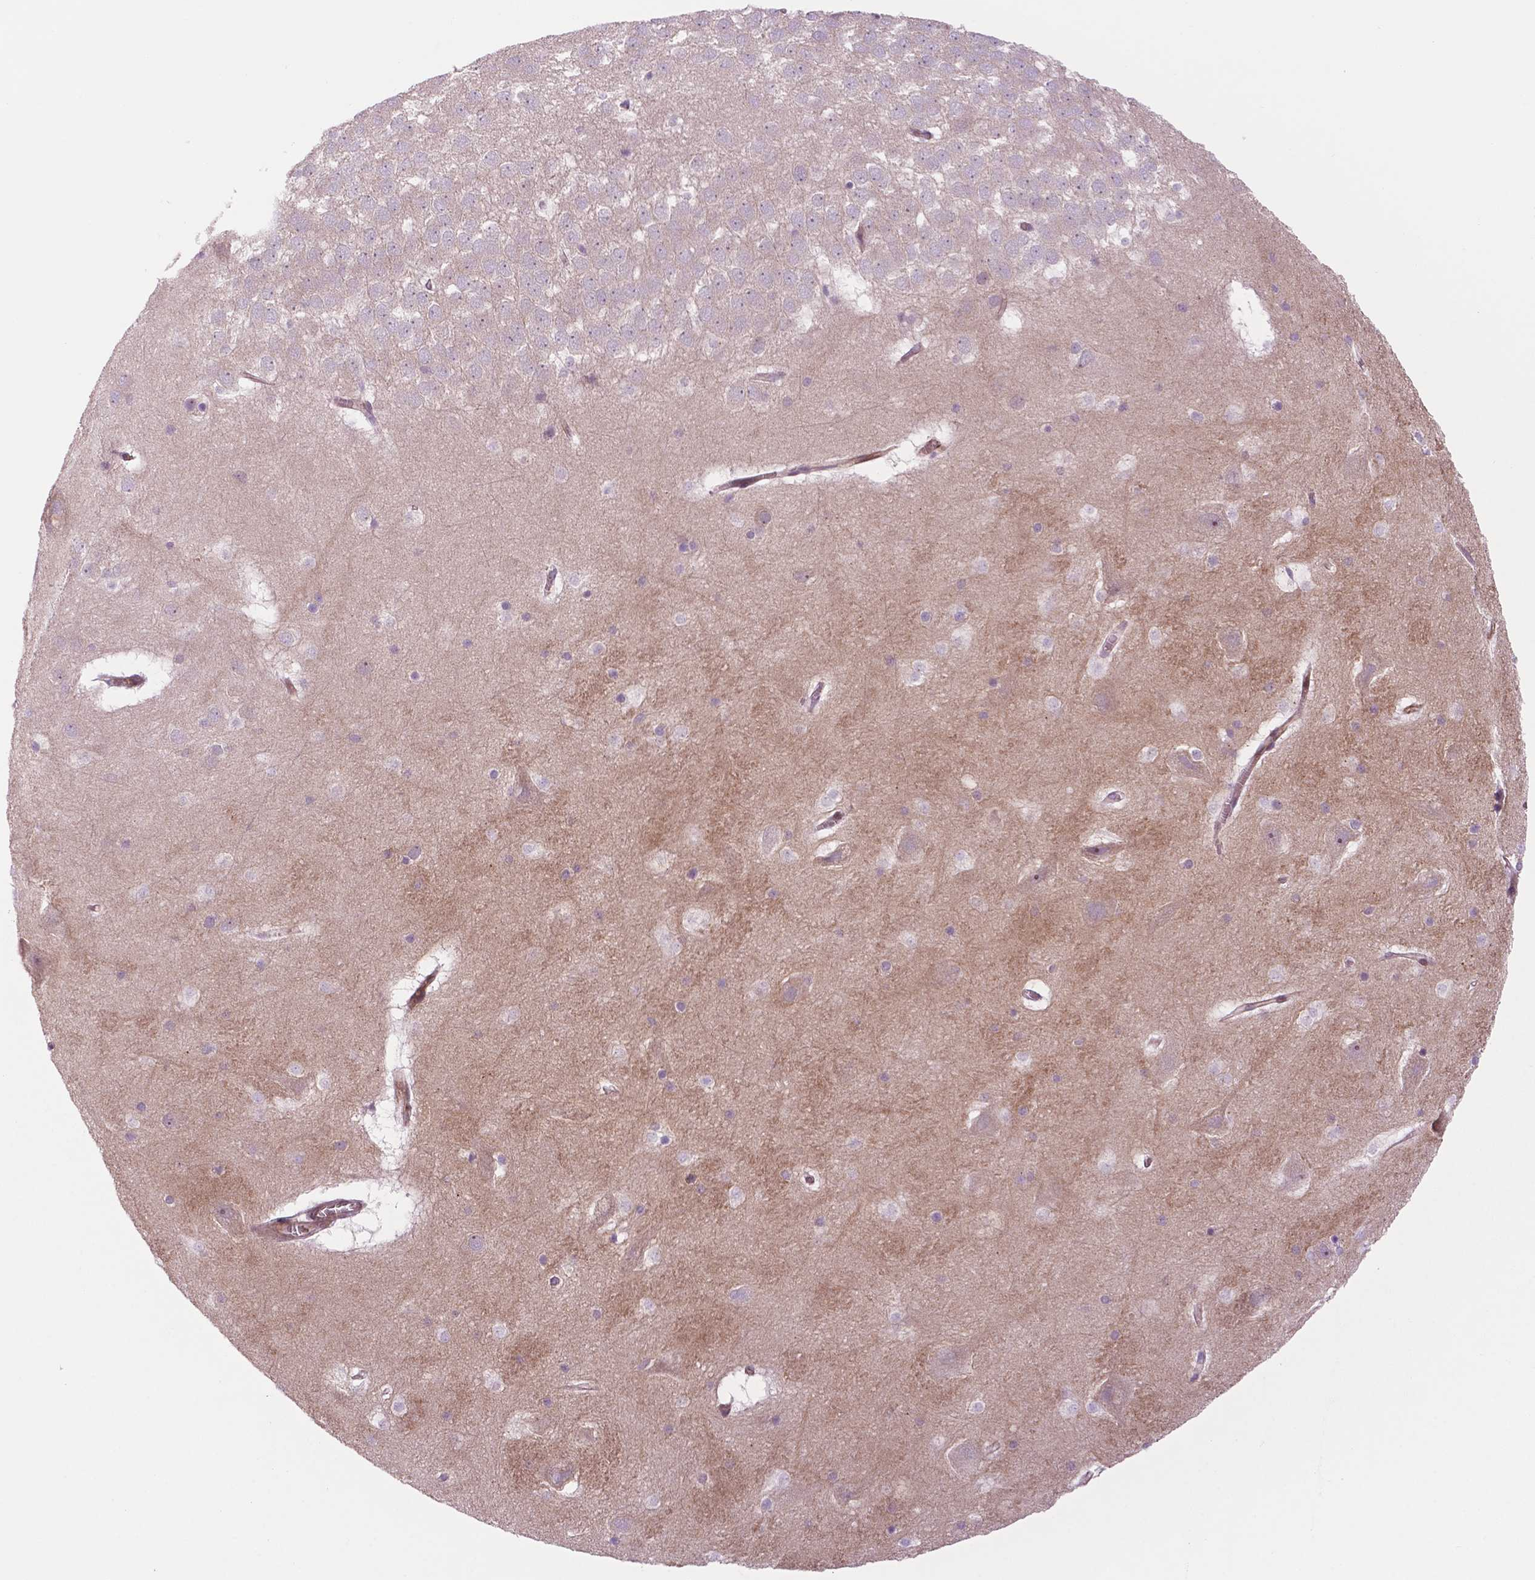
{"staining": {"intensity": "negative", "quantity": "none", "location": "none"}, "tissue": "hippocampus", "cell_type": "Glial cells", "image_type": "normal", "snomed": [{"axis": "morphology", "description": "Normal tissue, NOS"}, {"axis": "topography", "description": "Hippocampus"}], "caption": "DAB immunohistochemical staining of unremarkable human hippocampus shows no significant staining in glial cells. (Brightfield microscopy of DAB immunohistochemistry (IHC) at high magnification).", "gene": "RND3", "patient": {"sex": "male", "age": 45}}